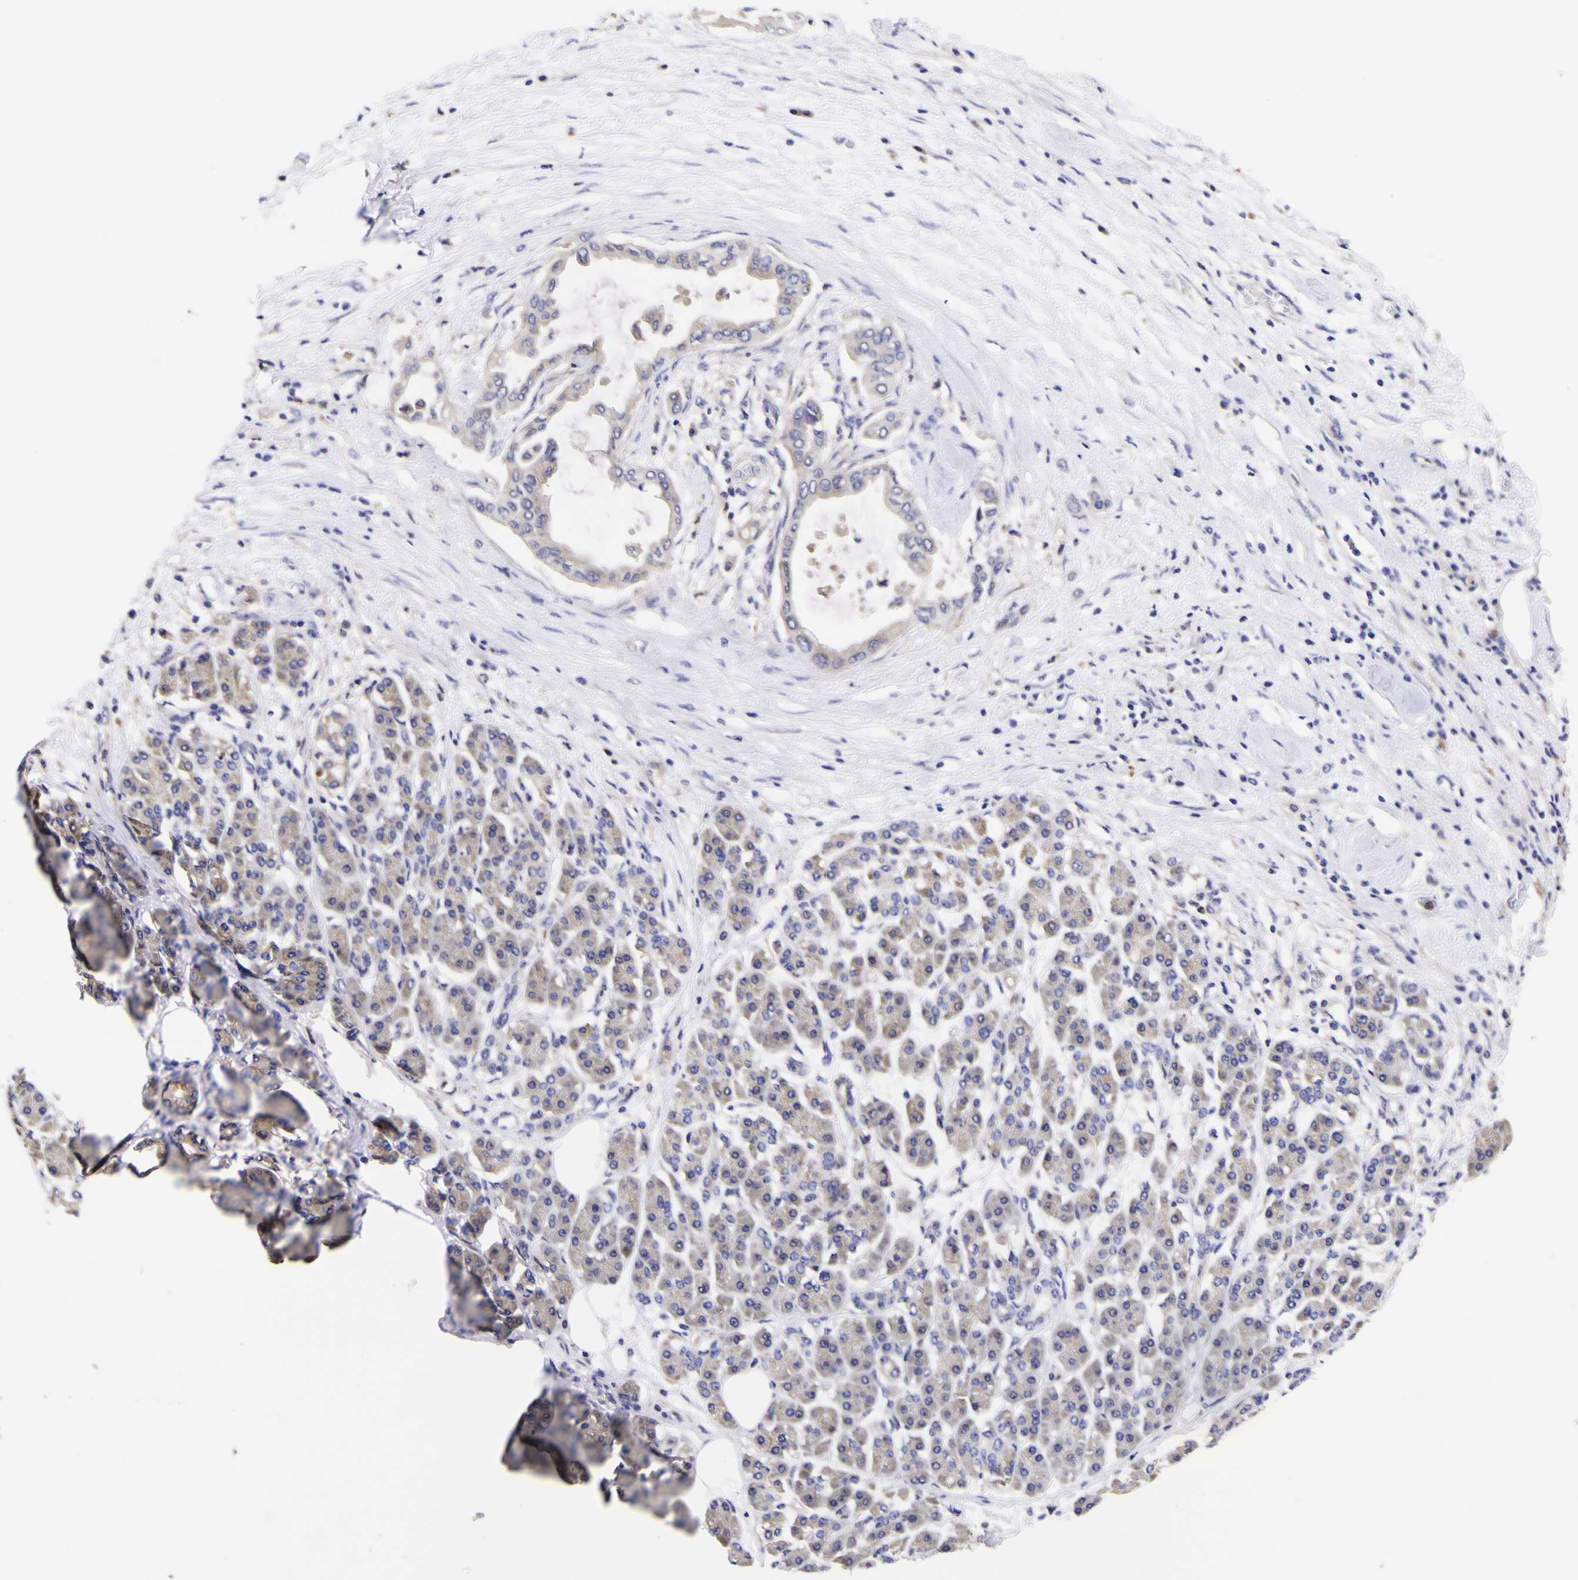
{"staining": {"intensity": "negative", "quantity": "none", "location": "none"}, "tissue": "pancreatic cancer", "cell_type": "Tumor cells", "image_type": "cancer", "snomed": [{"axis": "morphology", "description": "Adenocarcinoma, NOS"}, {"axis": "morphology", "description": "Adenocarcinoma, metastatic, NOS"}, {"axis": "topography", "description": "Lymph node"}, {"axis": "topography", "description": "Pancreas"}, {"axis": "topography", "description": "Duodenum"}], "caption": "The image shows no significant expression in tumor cells of pancreatic metastatic adenocarcinoma.", "gene": "MAPK14", "patient": {"sex": "female", "age": 64}}